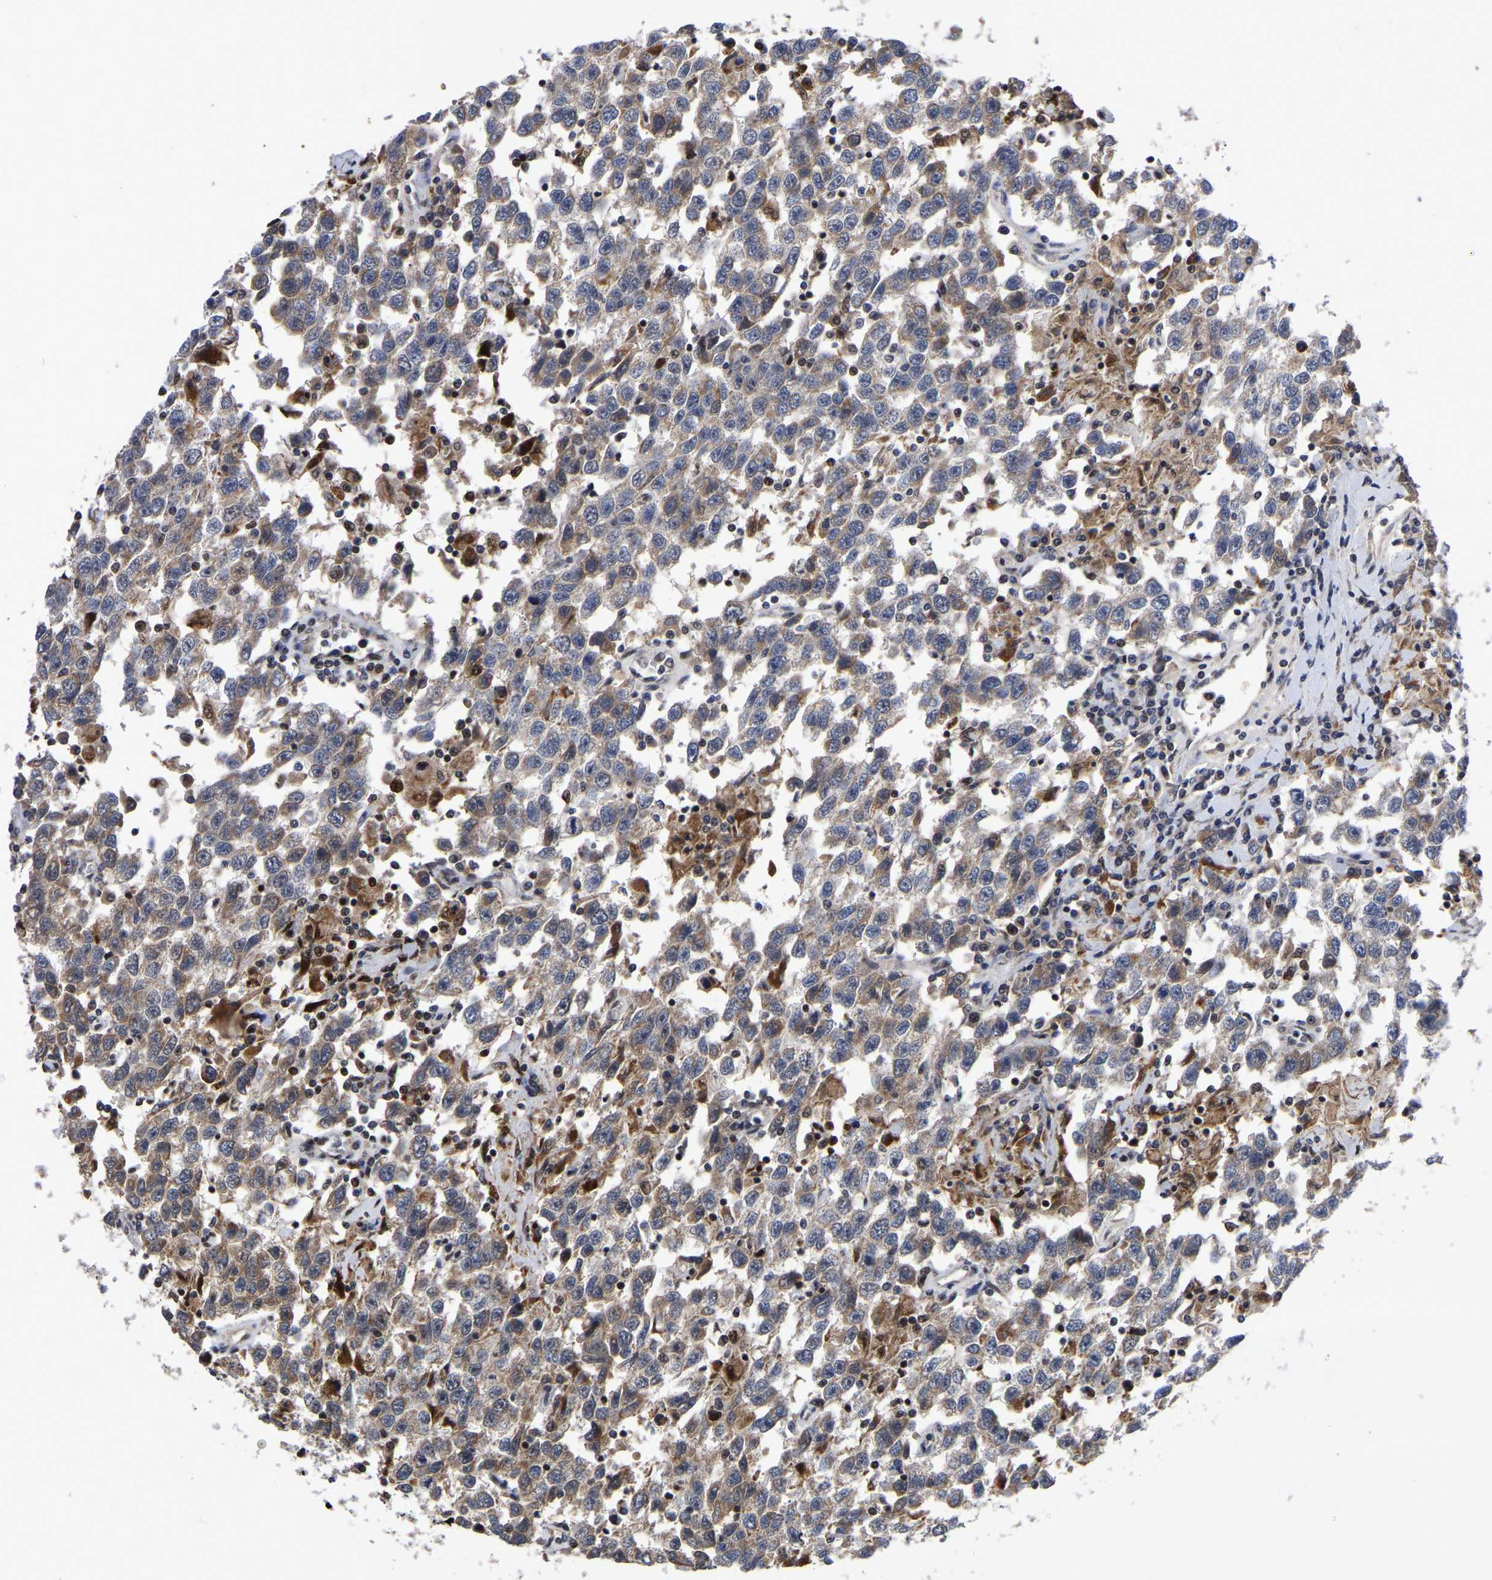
{"staining": {"intensity": "weak", "quantity": ">75%", "location": "cytoplasmic/membranous"}, "tissue": "testis cancer", "cell_type": "Tumor cells", "image_type": "cancer", "snomed": [{"axis": "morphology", "description": "Seminoma, NOS"}, {"axis": "topography", "description": "Testis"}], "caption": "Protein expression analysis of human seminoma (testis) reveals weak cytoplasmic/membranous expression in approximately >75% of tumor cells. The staining was performed using DAB (3,3'-diaminobenzidine) to visualize the protein expression in brown, while the nuclei were stained in blue with hematoxylin (Magnification: 20x).", "gene": "JUNB", "patient": {"sex": "male", "age": 41}}